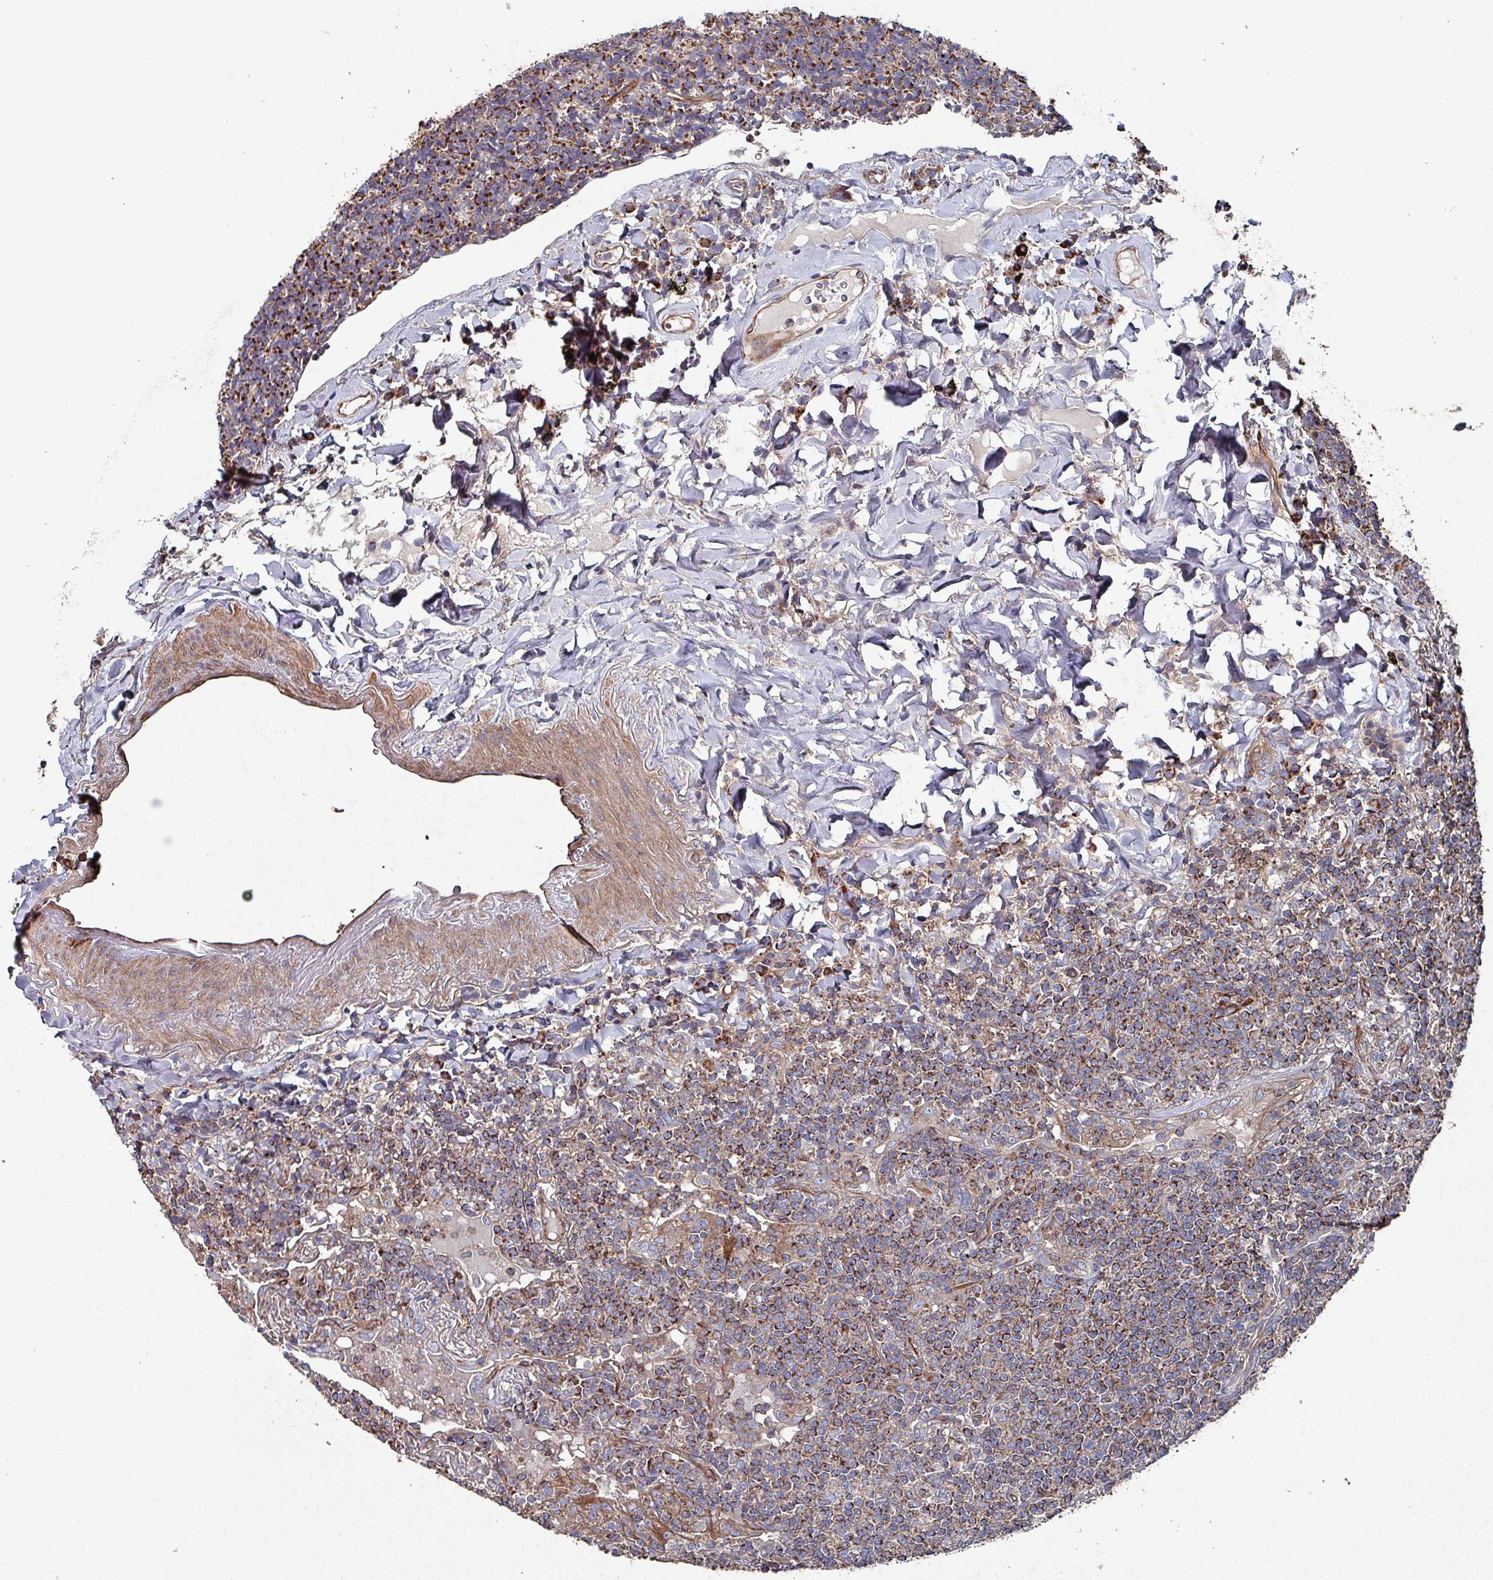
{"staining": {"intensity": "moderate", "quantity": ">75%", "location": "cytoplasmic/membranous"}, "tissue": "lymphoma", "cell_type": "Tumor cells", "image_type": "cancer", "snomed": [{"axis": "morphology", "description": "Malignant lymphoma, non-Hodgkin's type, Low grade"}, {"axis": "topography", "description": "Lung"}], "caption": "DAB (3,3'-diaminobenzidine) immunohistochemical staining of lymphoma shows moderate cytoplasmic/membranous protein positivity in about >75% of tumor cells. The protein is stained brown, and the nuclei are stained in blue (DAB (3,3'-diaminobenzidine) IHC with brightfield microscopy, high magnification).", "gene": "ANO10", "patient": {"sex": "female", "age": 71}}